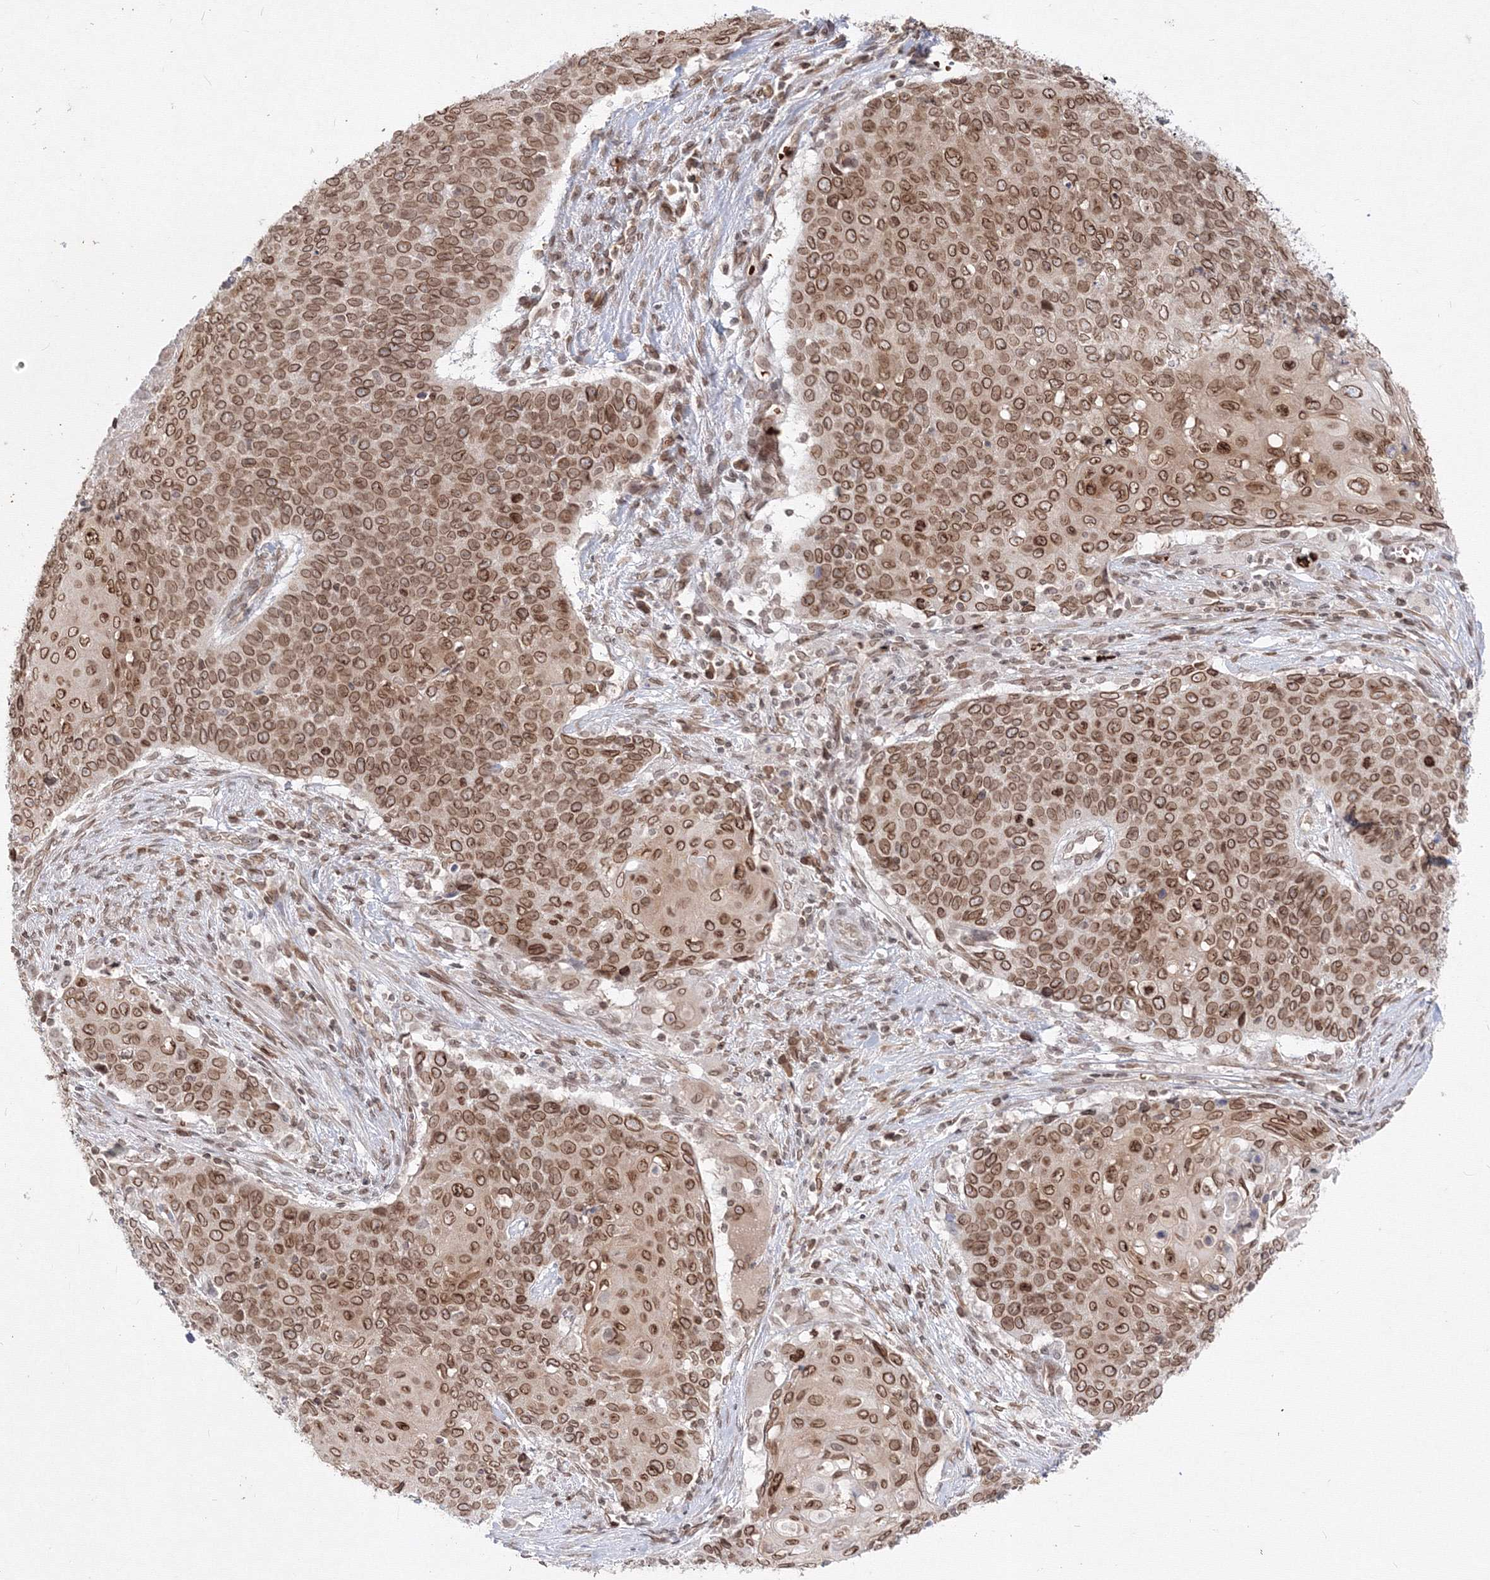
{"staining": {"intensity": "moderate", "quantity": ">75%", "location": "cytoplasmic/membranous,nuclear"}, "tissue": "cervical cancer", "cell_type": "Tumor cells", "image_type": "cancer", "snomed": [{"axis": "morphology", "description": "Squamous cell carcinoma, NOS"}, {"axis": "topography", "description": "Cervix"}], "caption": "Cervical squamous cell carcinoma stained for a protein (brown) reveals moderate cytoplasmic/membranous and nuclear positive staining in about >75% of tumor cells.", "gene": "DNAJB2", "patient": {"sex": "female", "age": 39}}